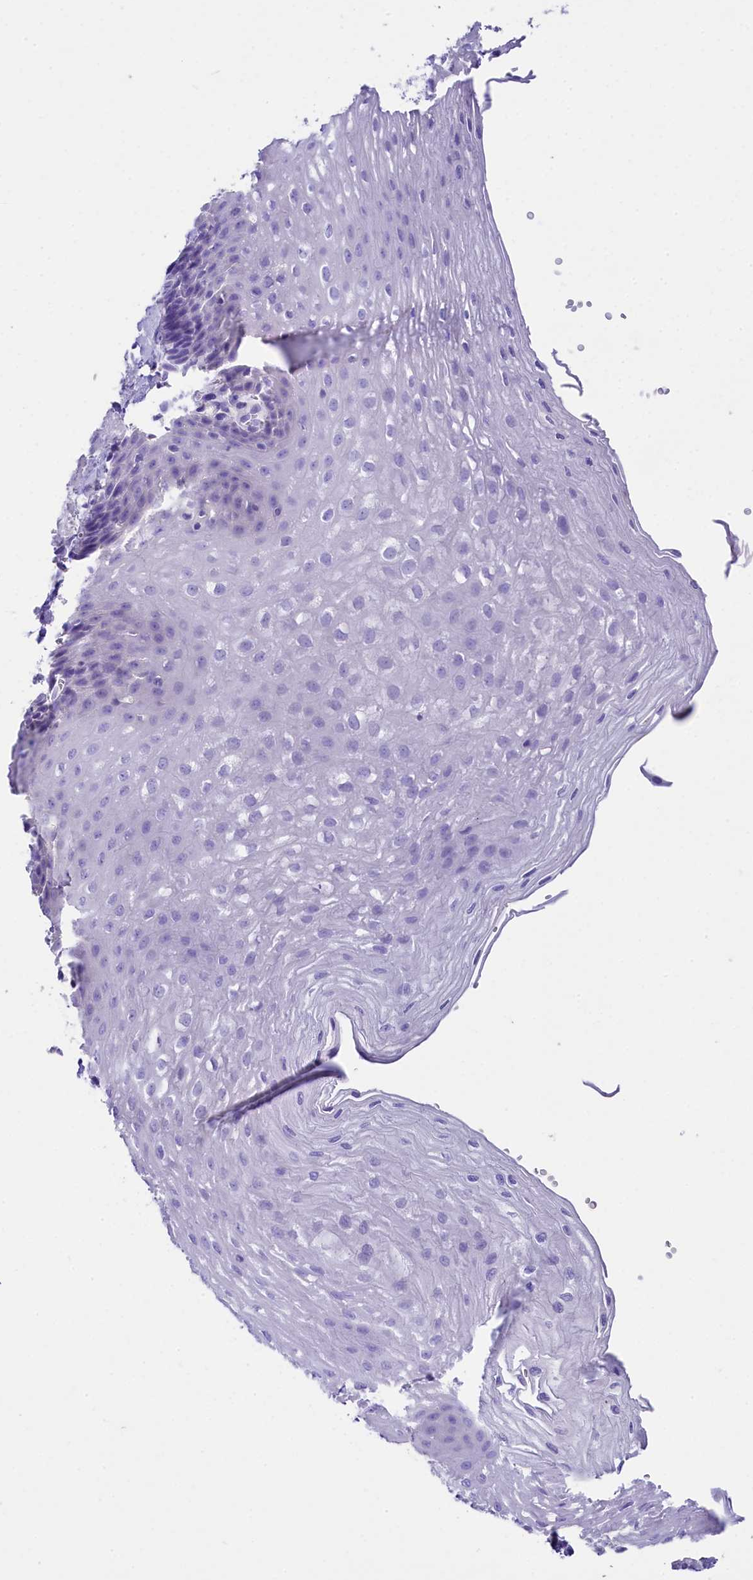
{"staining": {"intensity": "negative", "quantity": "none", "location": "none"}, "tissue": "esophagus", "cell_type": "Squamous epithelial cells", "image_type": "normal", "snomed": [{"axis": "morphology", "description": "Normal tissue, NOS"}, {"axis": "topography", "description": "Esophagus"}], "caption": "A high-resolution histopathology image shows IHC staining of benign esophagus, which reveals no significant positivity in squamous epithelial cells.", "gene": "SKIDA1", "patient": {"sex": "female", "age": 66}}